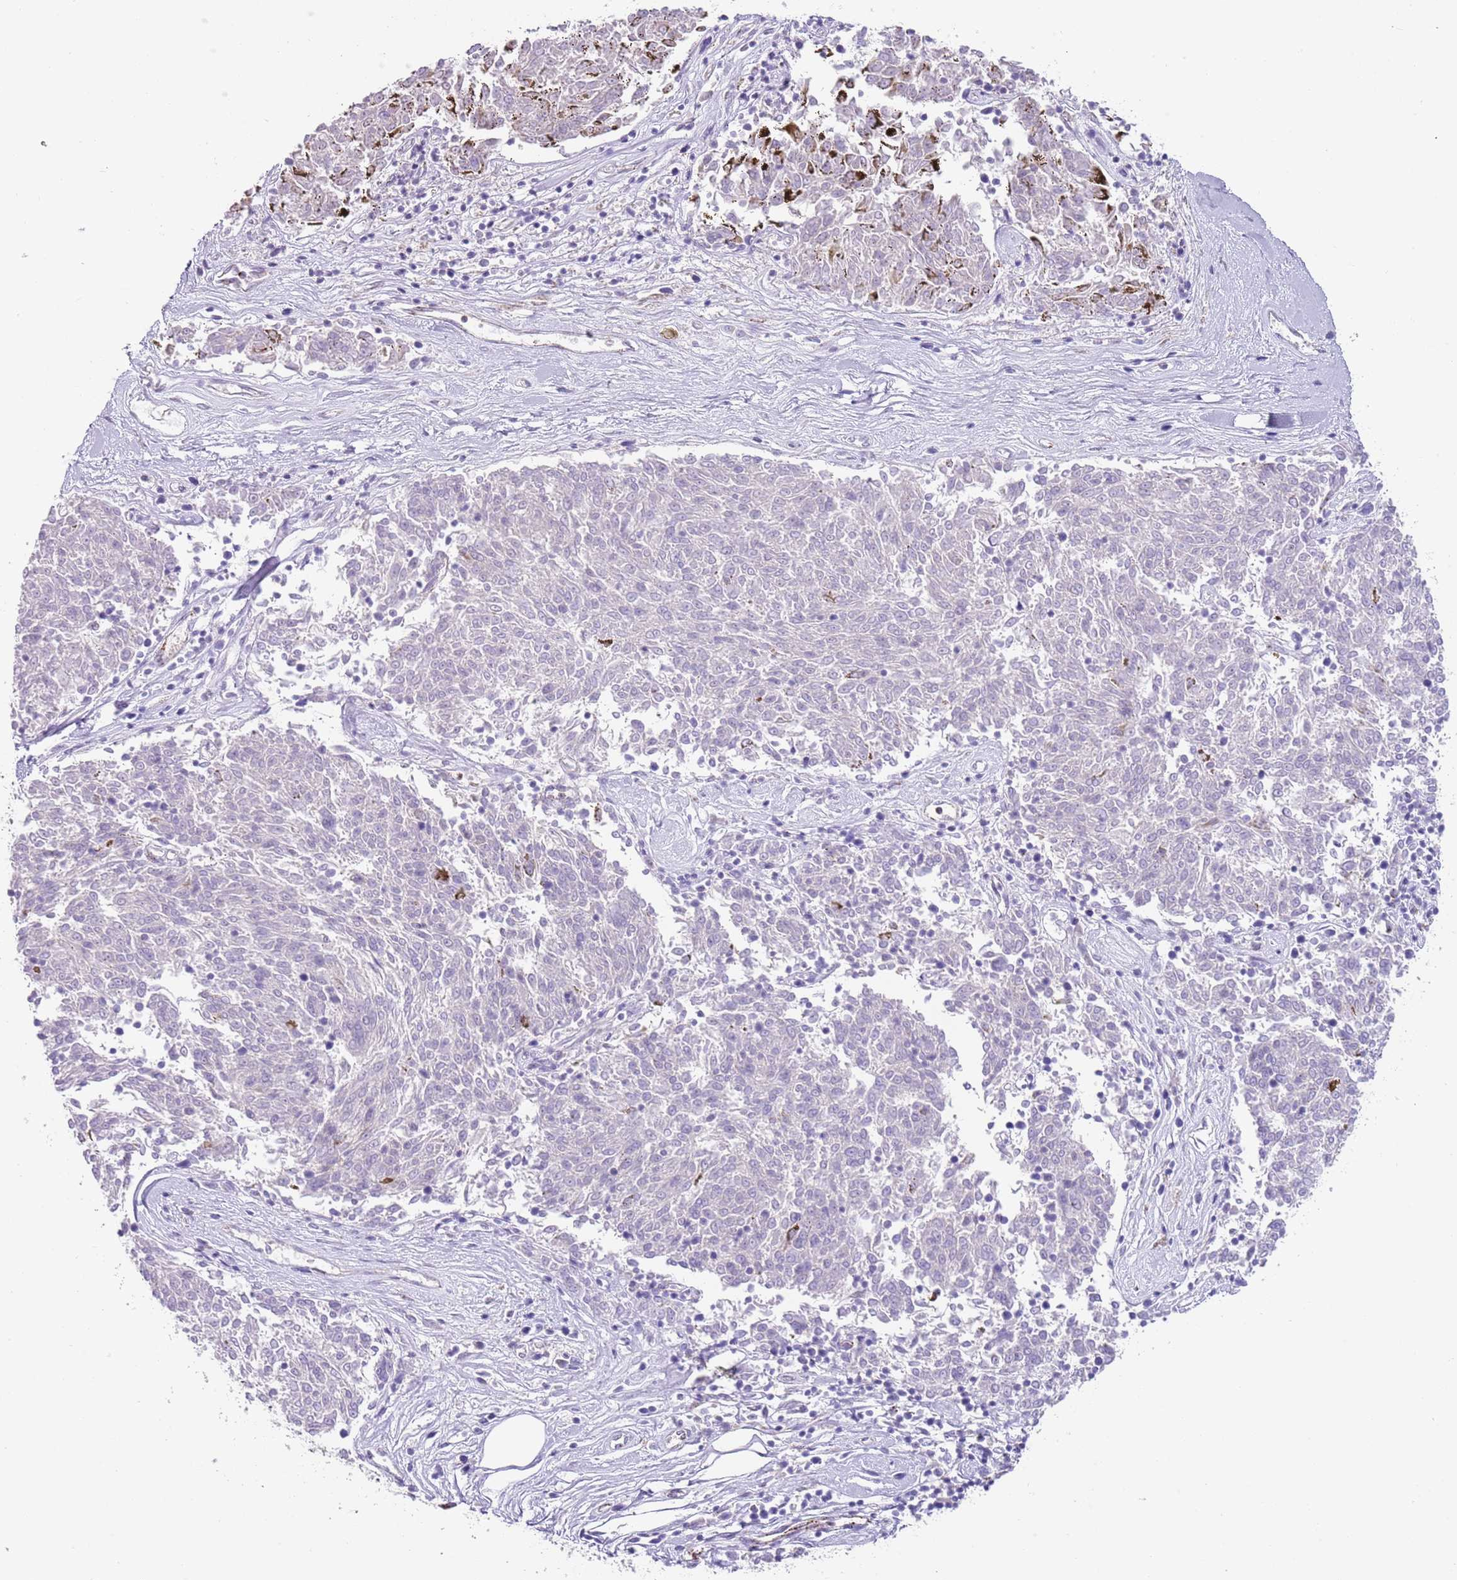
{"staining": {"intensity": "negative", "quantity": "none", "location": "none"}, "tissue": "melanoma", "cell_type": "Tumor cells", "image_type": "cancer", "snomed": [{"axis": "morphology", "description": "Malignant melanoma, NOS"}, {"axis": "topography", "description": "Skin"}], "caption": "Malignant melanoma was stained to show a protein in brown. There is no significant staining in tumor cells.", "gene": "LRRN3", "patient": {"sex": "female", "age": 72}}